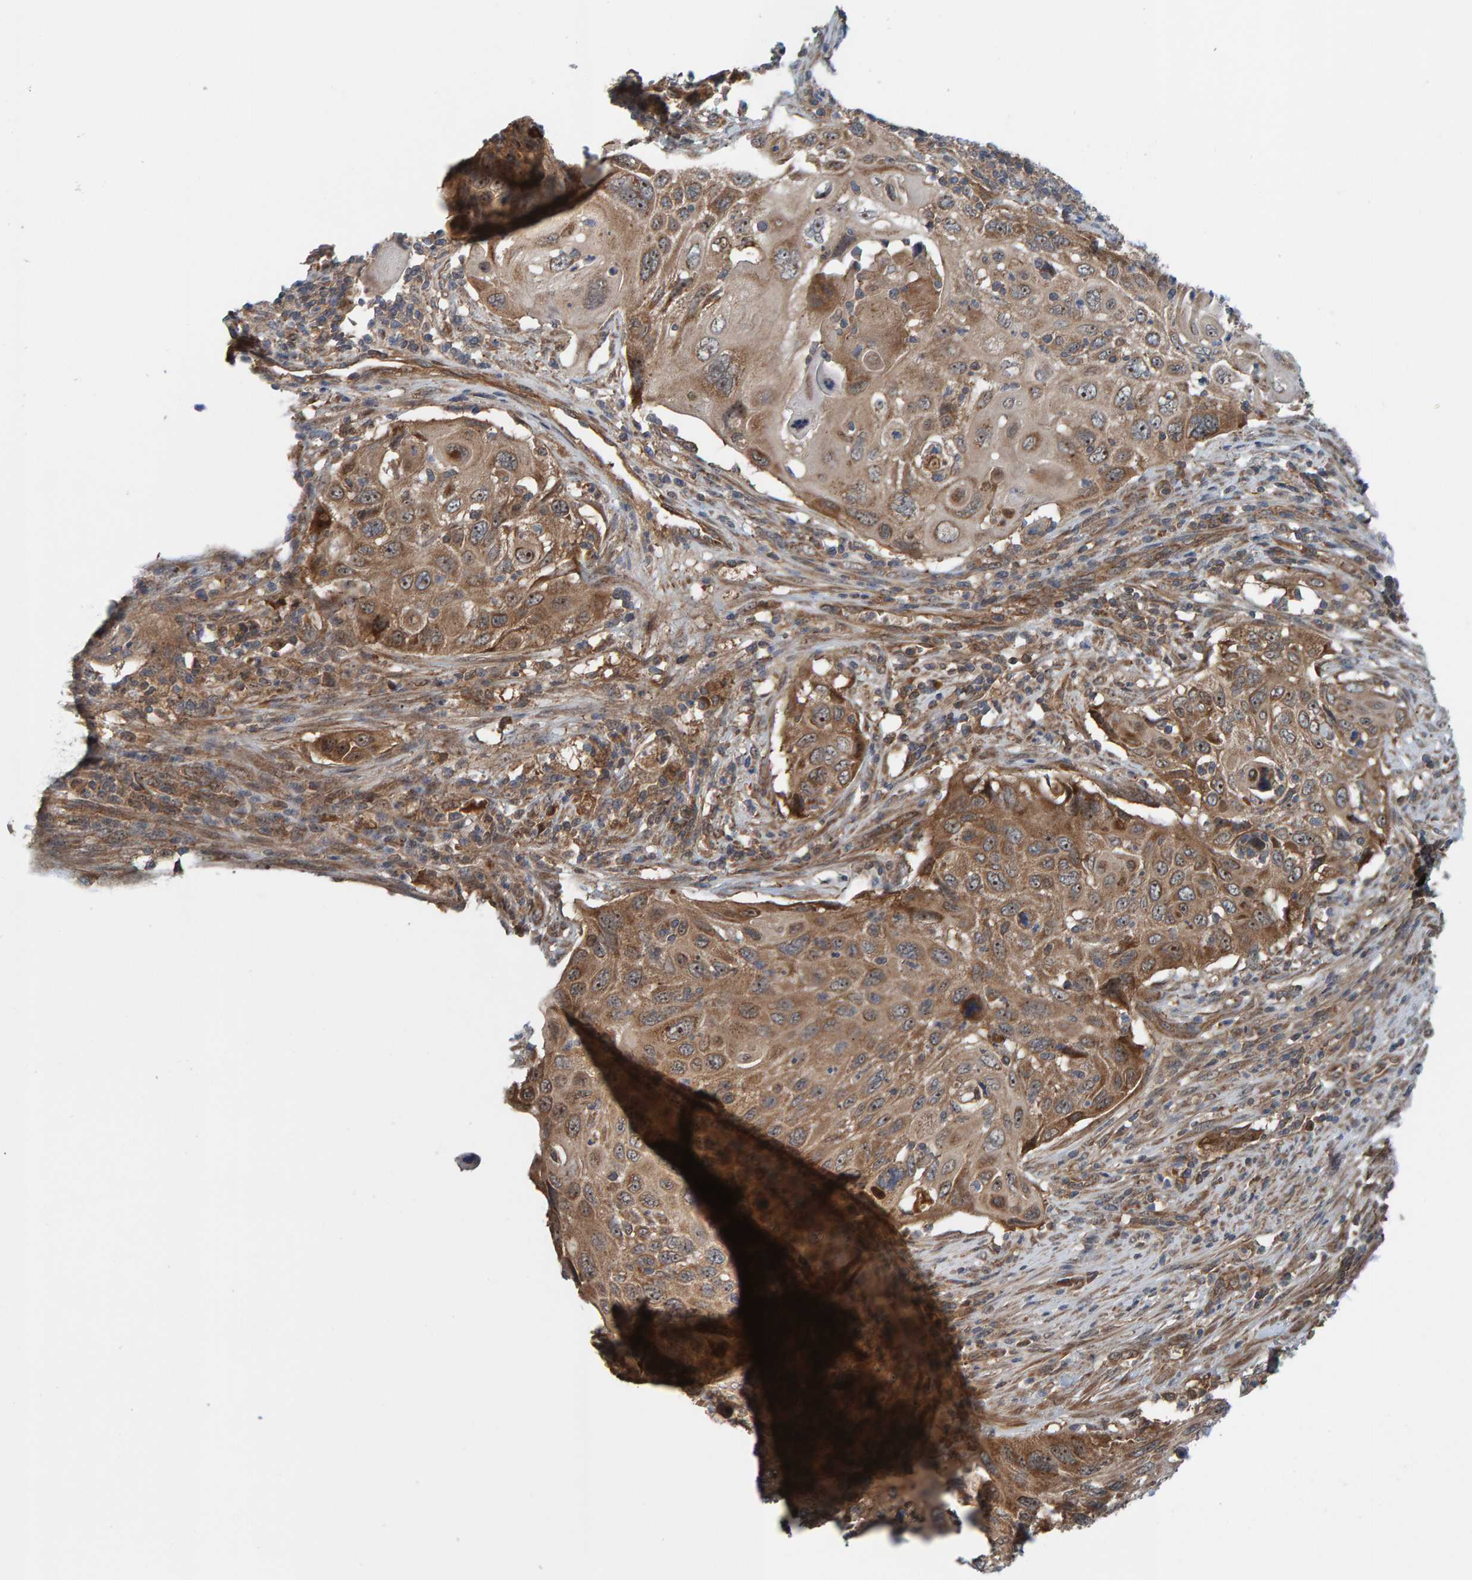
{"staining": {"intensity": "moderate", "quantity": ">75%", "location": "cytoplasmic/membranous"}, "tissue": "cervical cancer", "cell_type": "Tumor cells", "image_type": "cancer", "snomed": [{"axis": "morphology", "description": "Squamous cell carcinoma, NOS"}, {"axis": "topography", "description": "Cervix"}], "caption": "Protein staining of cervical cancer (squamous cell carcinoma) tissue displays moderate cytoplasmic/membranous positivity in about >75% of tumor cells.", "gene": "CUEDC1", "patient": {"sex": "female", "age": 70}}